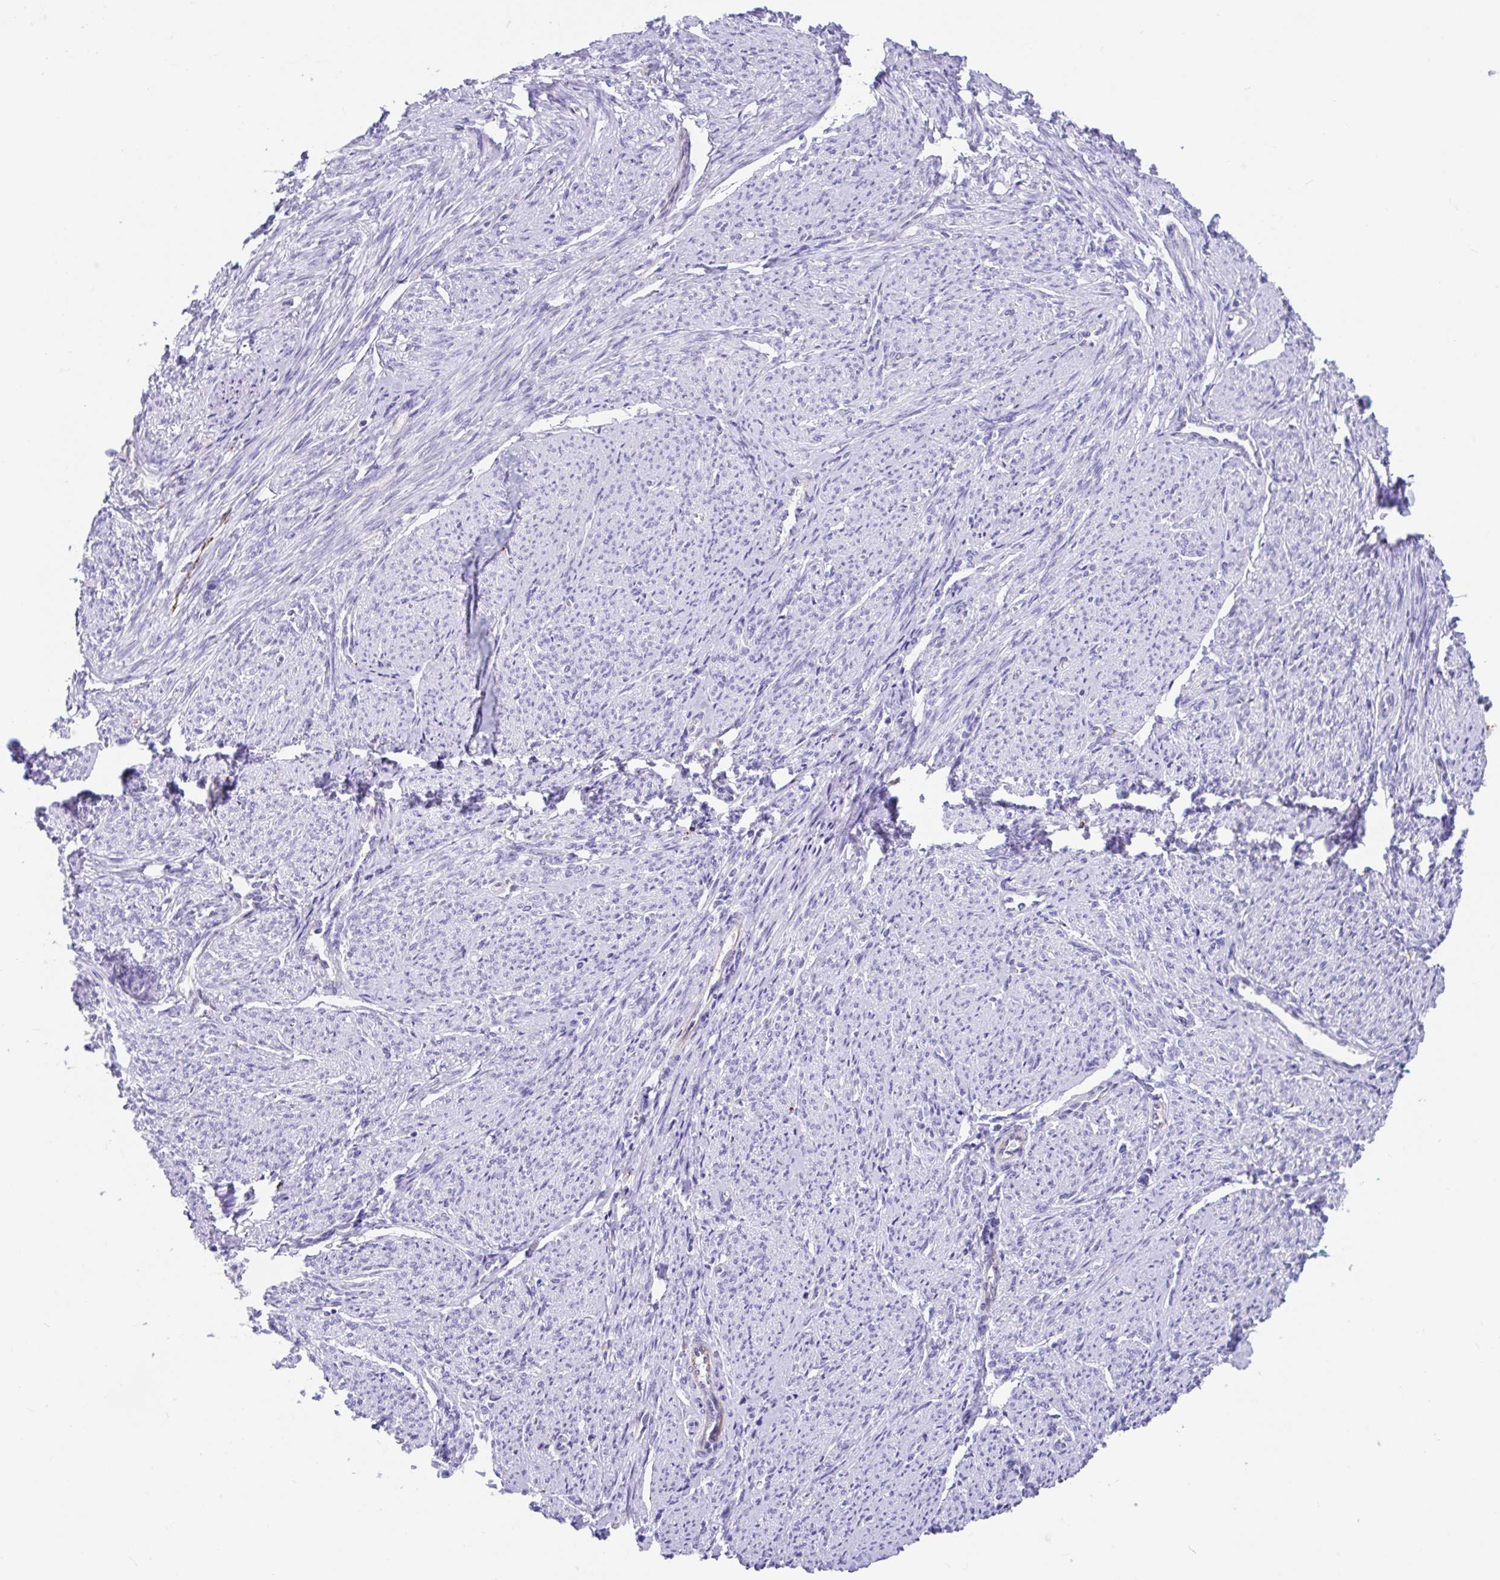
{"staining": {"intensity": "negative", "quantity": "none", "location": "none"}, "tissue": "smooth muscle", "cell_type": "Smooth muscle cells", "image_type": "normal", "snomed": [{"axis": "morphology", "description": "Normal tissue, NOS"}, {"axis": "topography", "description": "Smooth muscle"}], "caption": "Immunohistochemistry (IHC) of unremarkable smooth muscle shows no staining in smooth muscle cells. The staining was performed using DAB (3,3'-diaminobenzidine) to visualize the protein expression in brown, while the nuclei were stained in blue with hematoxylin (Magnification: 20x).", "gene": "FAM107A", "patient": {"sex": "female", "age": 65}}